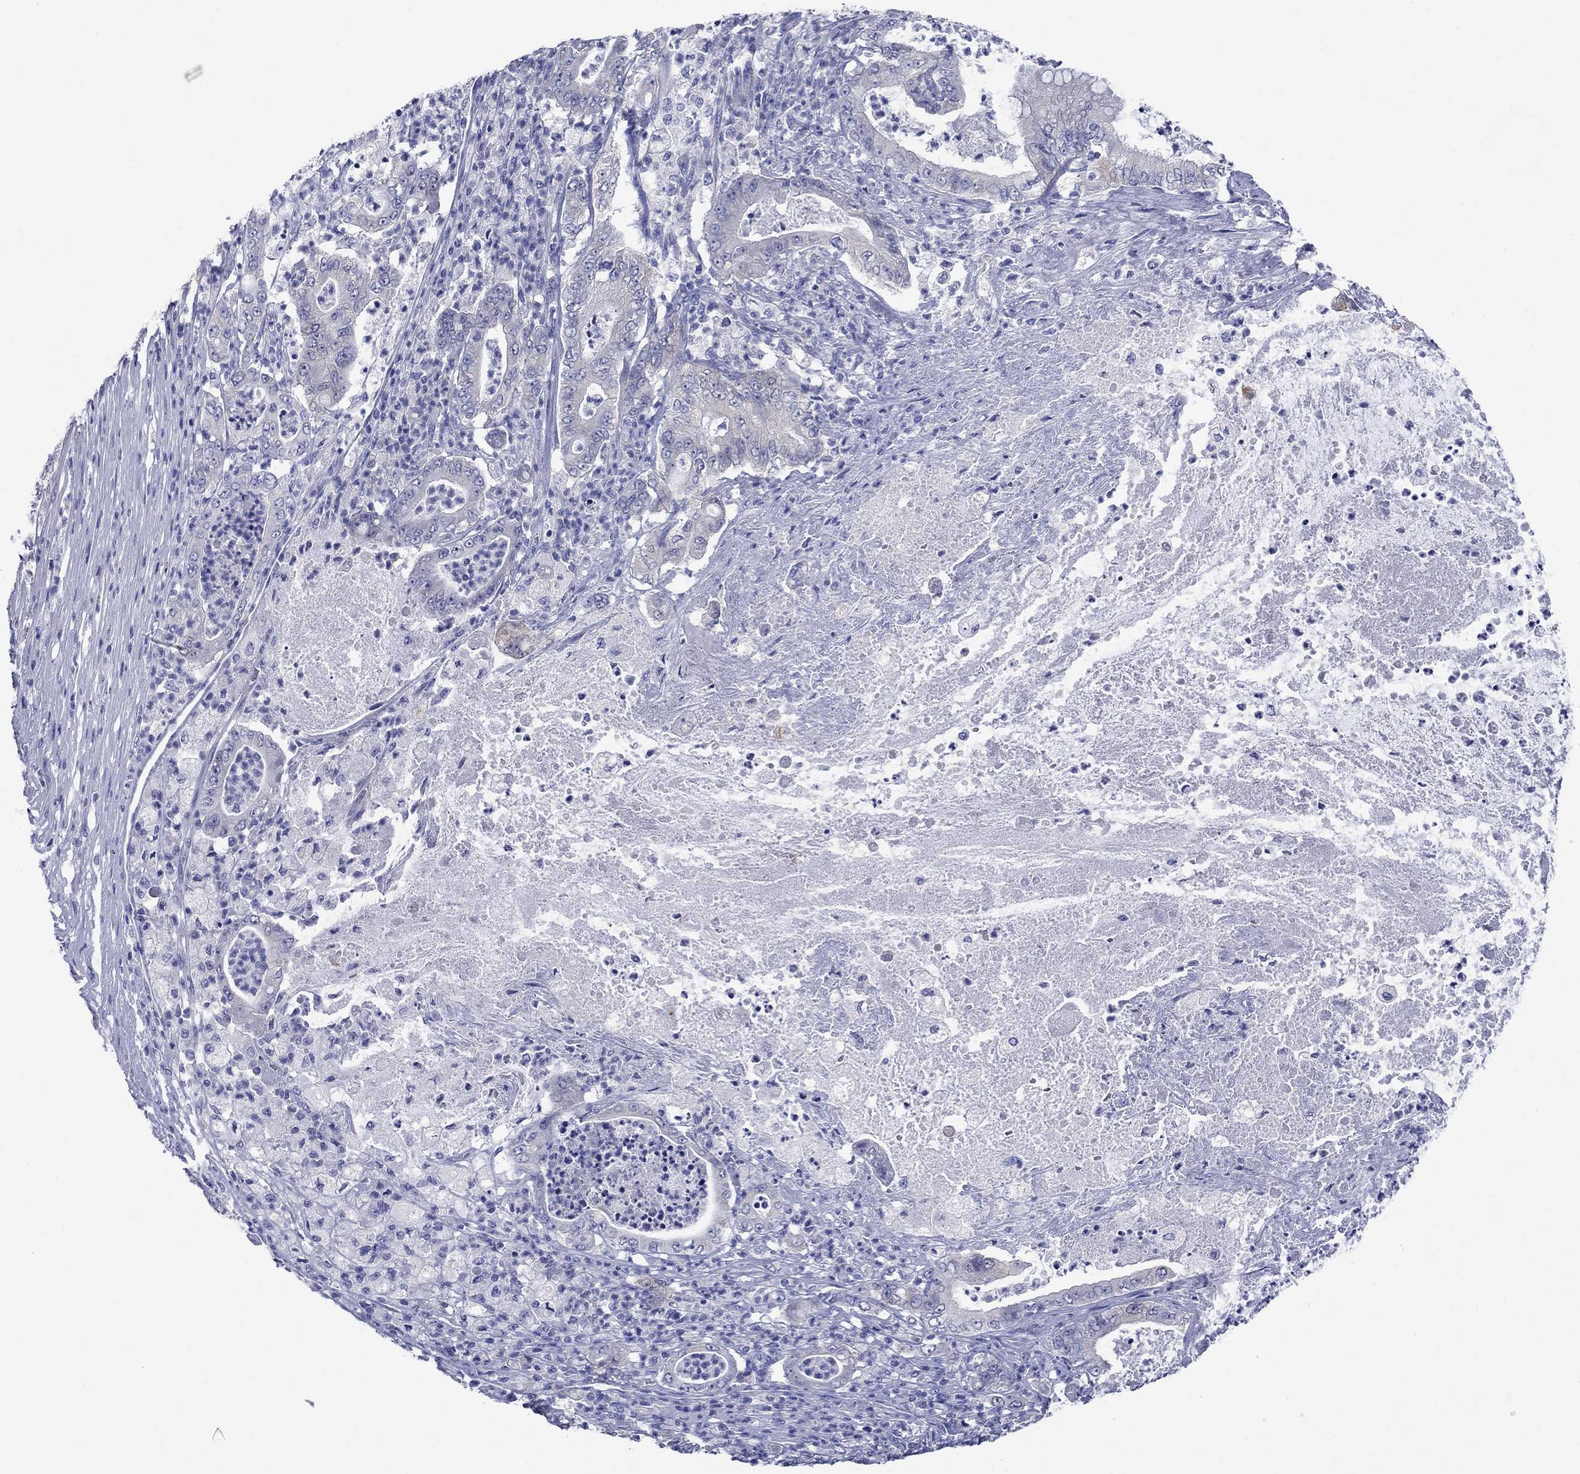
{"staining": {"intensity": "negative", "quantity": "none", "location": "none"}, "tissue": "pancreatic cancer", "cell_type": "Tumor cells", "image_type": "cancer", "snomed": [{"axis": "morphology", "description": "Adenocarcinoma, NOS"}, {"axis": "topography", "description": "Pancreas"}], "caption": "This is a photomicrograph of immunohistochemistry staining of pancreatic cancer (adenocarcinoma), which shows no staining in tumor cells.", "gene": "SULT2B1", "patient": {"sex": "male", "age": 71}}